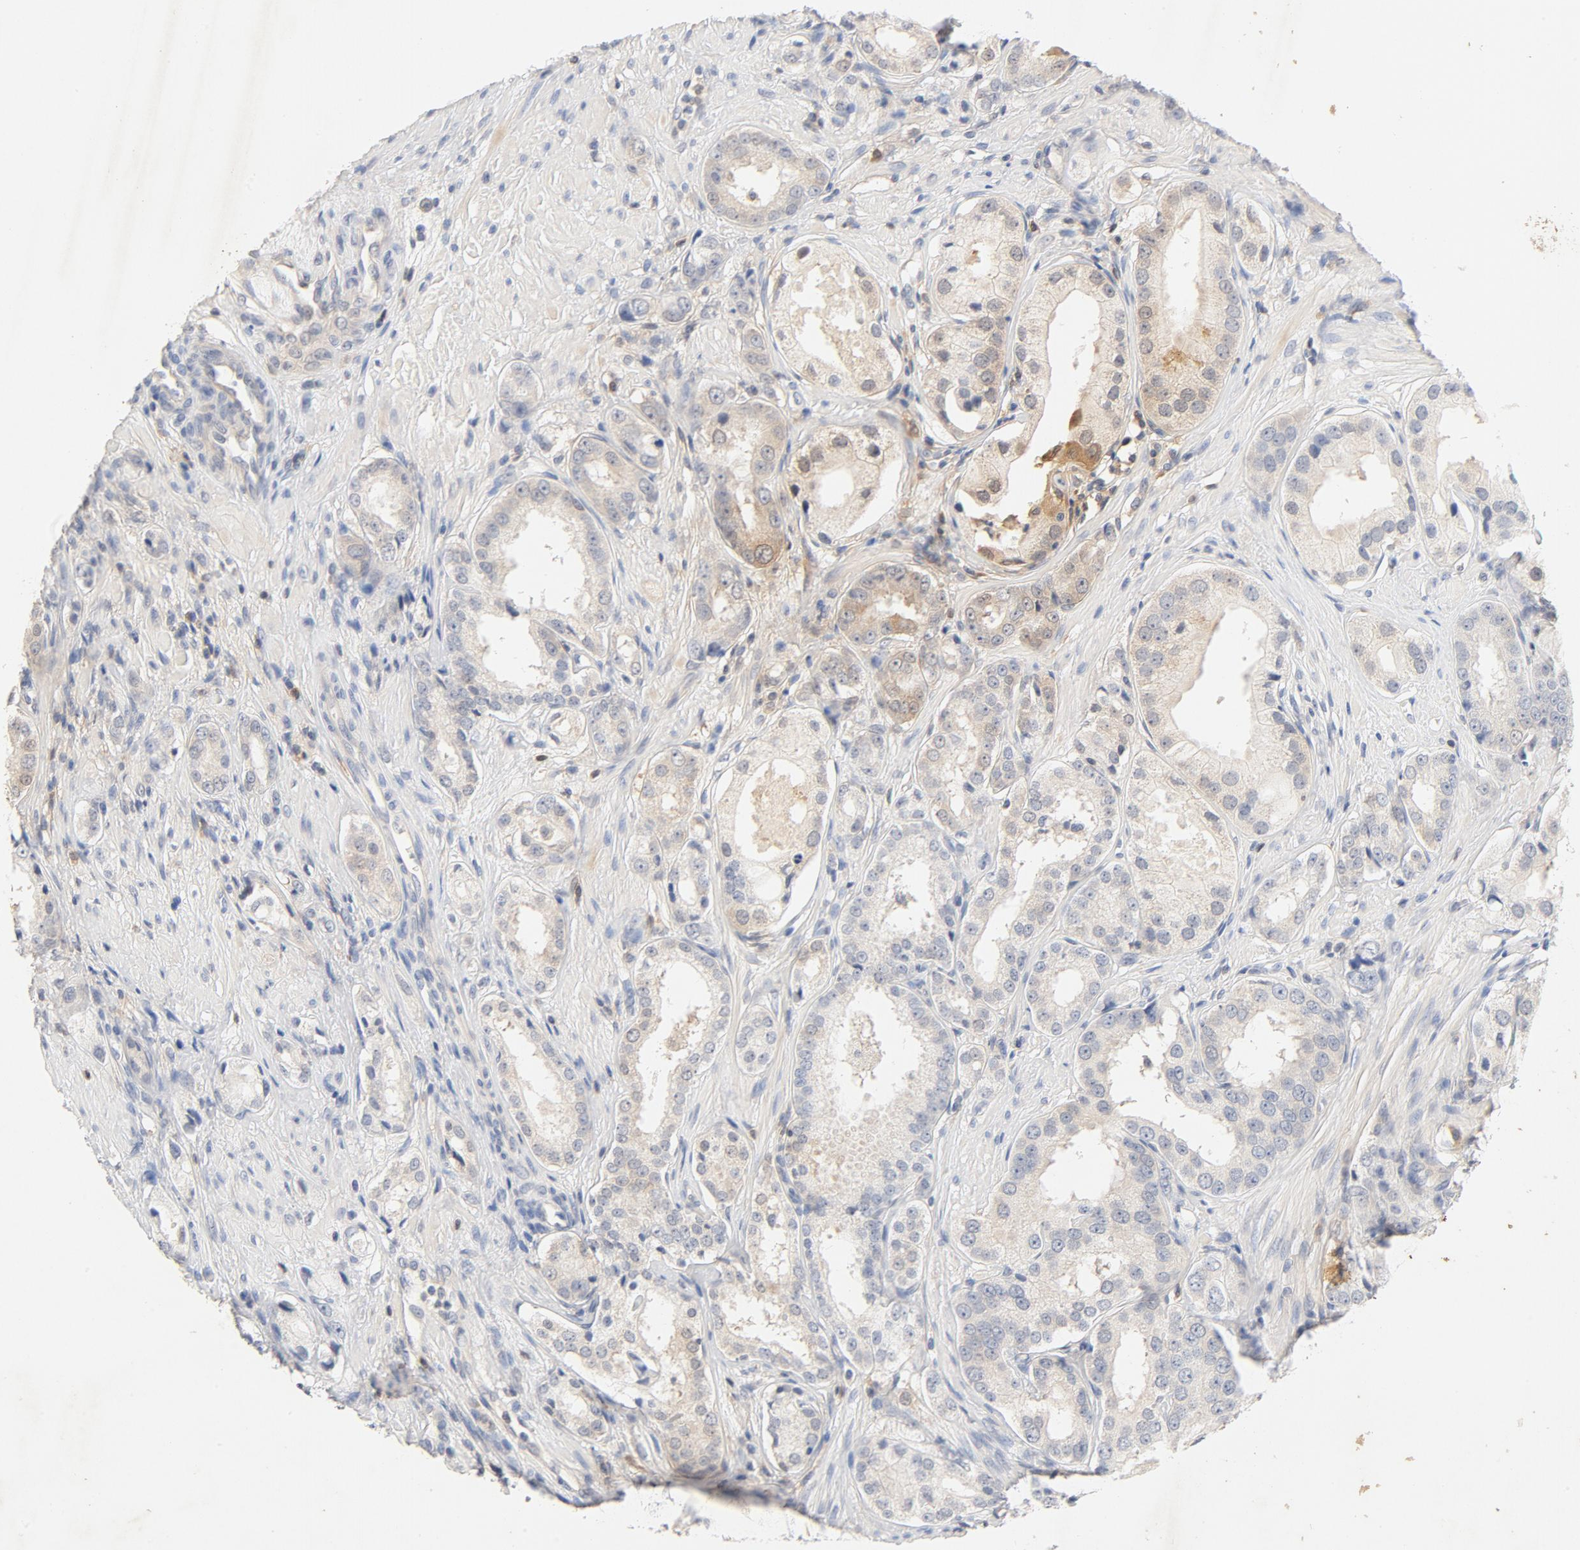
{"staining": {"intensity": "weak", "quantity": "<25%", "location": "cytoplasmic/membranous"}, "tissue": "prostate cancer", "cell_type": "Tumor cells", "image_type": "cancer", "snomed": [{"axis": "morphology", "description": "Adenocarcinoma, Medium grade"}, {"axis": "topography", "description": "Prostate"}], "caption": "Immunohistochemical staining of human adenocarcinoma (medium-grade) (prostate) exhibits no significant staining in tumor cells.", "gene": "STAT1", "patient": {"sex": "male", "age": 53}}